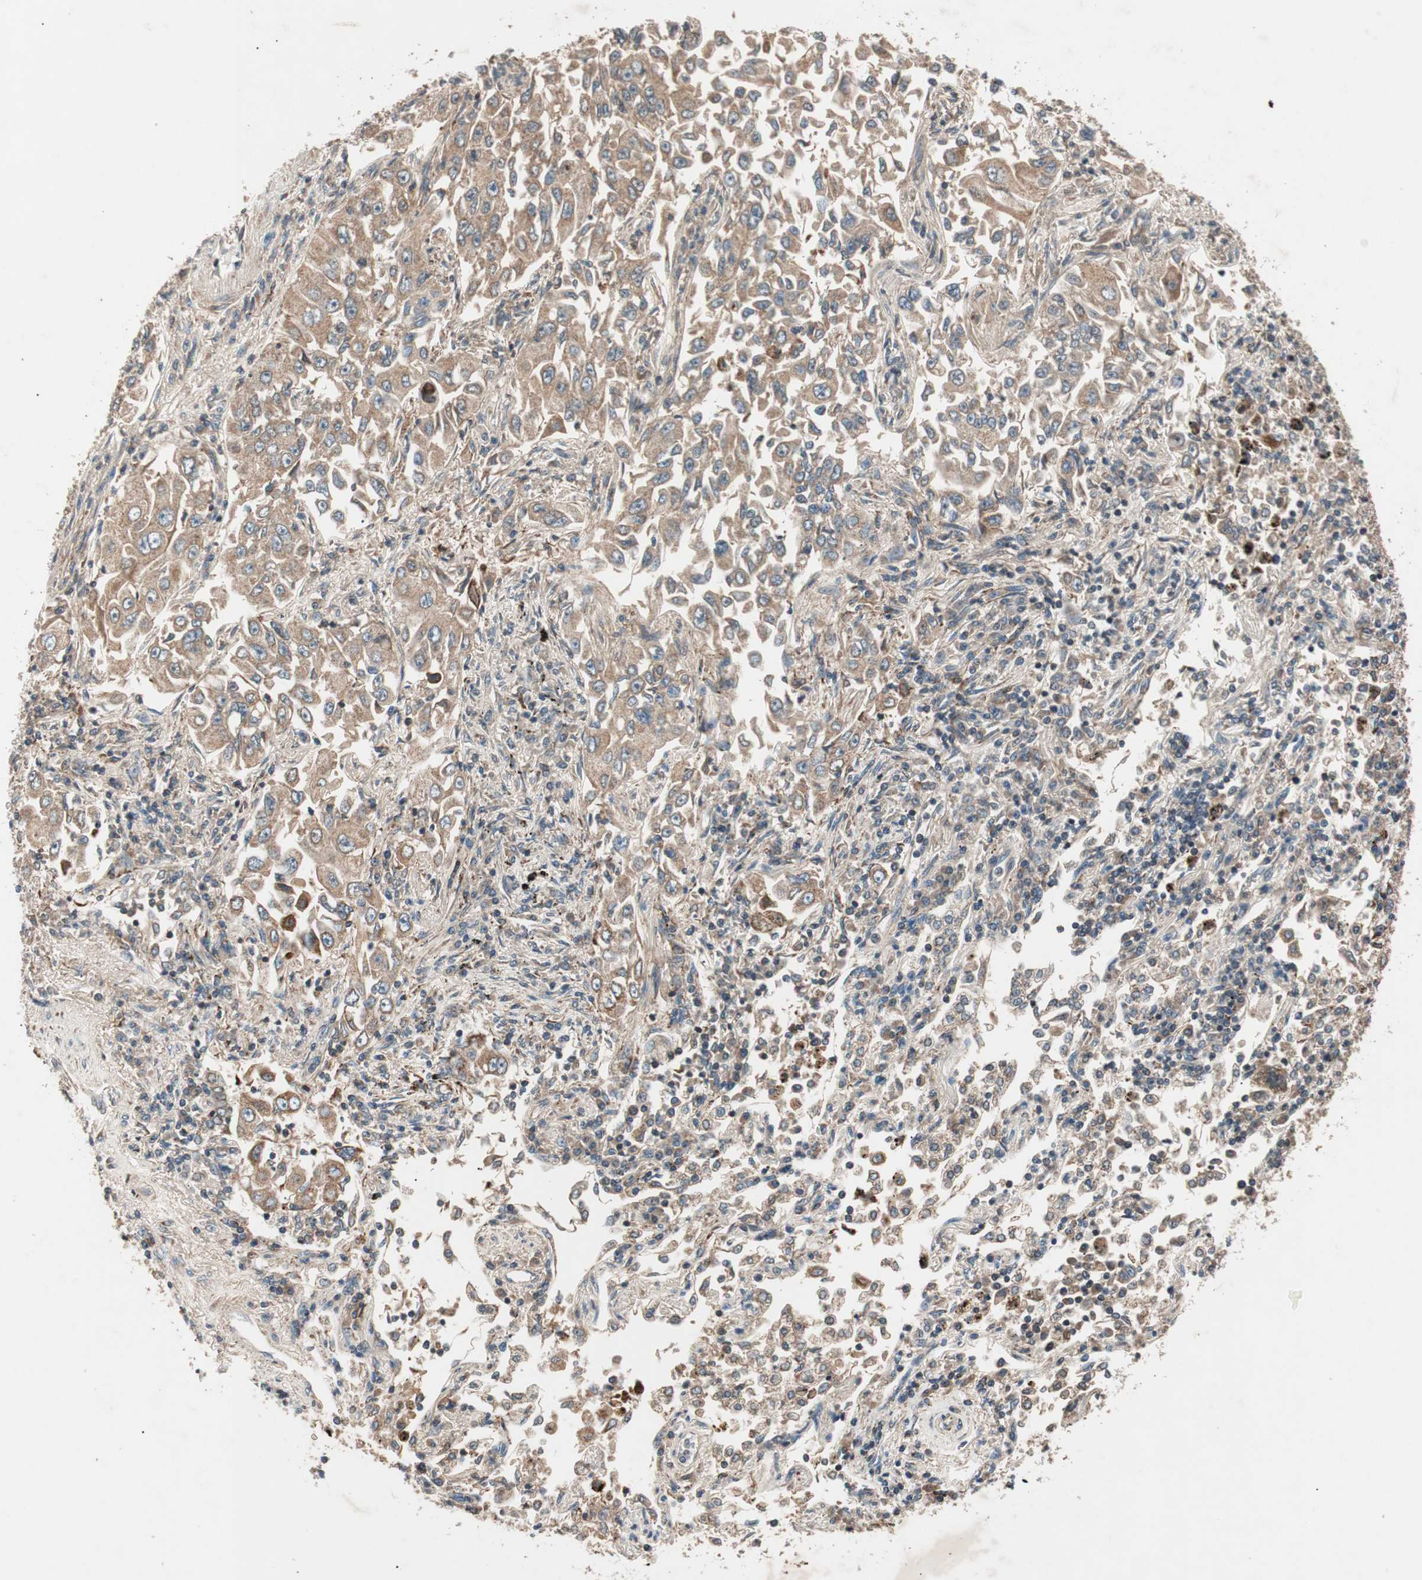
{"staining": {"intensity": "moderate", "quantity": ">75%", "location": "cytoplasmic/membranous"}, "tissue": "lung cancer", "cell_type": "Tumor cells", "image_type": "cancer", "snomed": [{"axis": "morphology", "description": "Adenocarcinoma, NOS"}, {"axis": "topography", "description": "Lung"}], "caption": "Moderate cytoplasmic/membranous expression for a protein is appreciated in approximately >75% of tumor cells of adenocarcinoma (lung) using immunohistochemistry.", "gene": "HPN", "patient": {"sex": "male", "age": 84}}